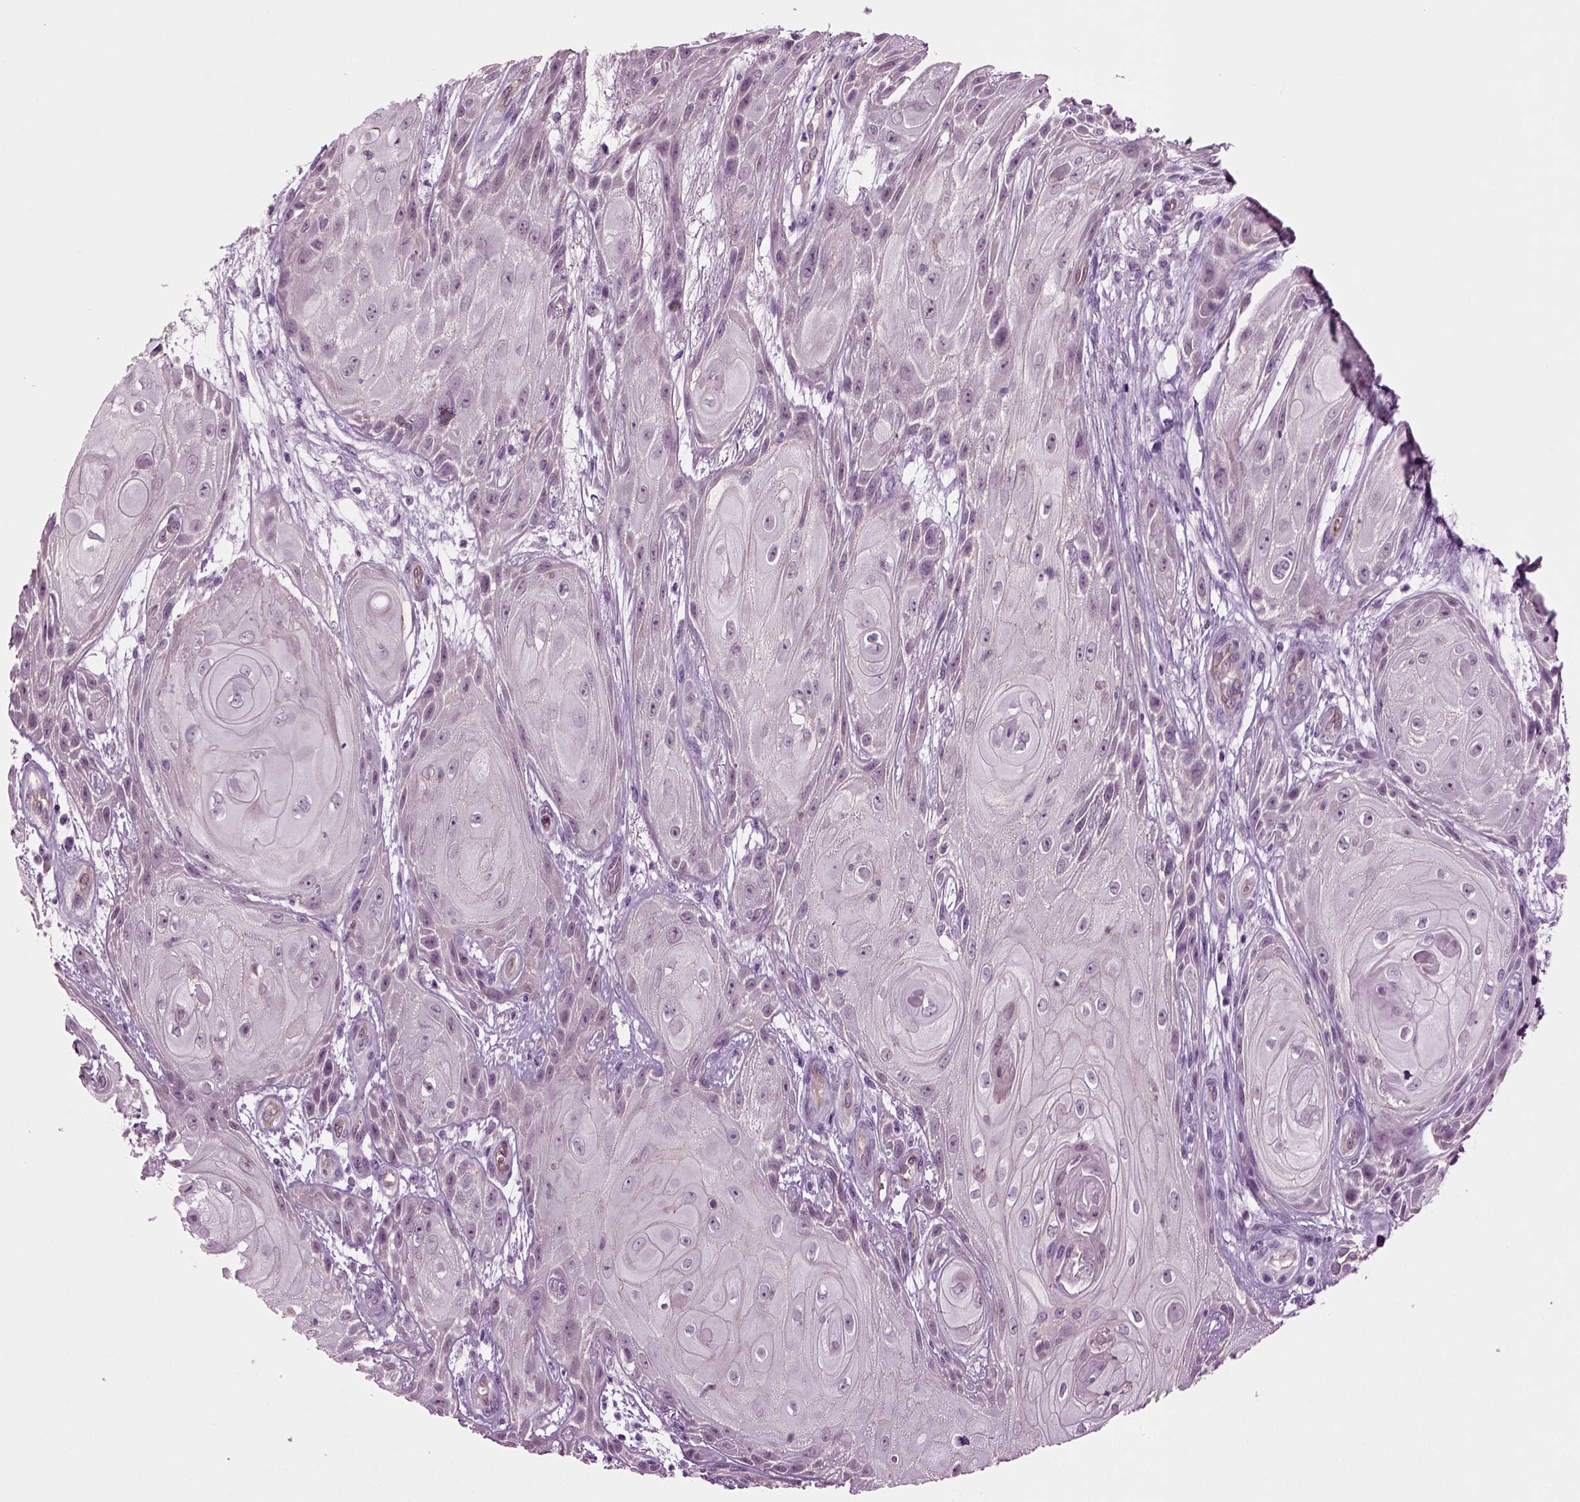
{"staining": {"intensity": "negative", "quantity": "none", "location": "none"}, "tissue": "skin cancer", "cell_type": "Tumor cells", "image_type": "cancer", "snomed": [{"axis": "morphology", "description": "Squamous cell carcinoma, NOS"}, {"axis": "topography", "description": "Skin"}], "caption": "The photomicrograph exhibits no staining of tumor cells in skin cancer.", "gene": "COL9A2", "patient": {"sex": "male", "age": 62}}